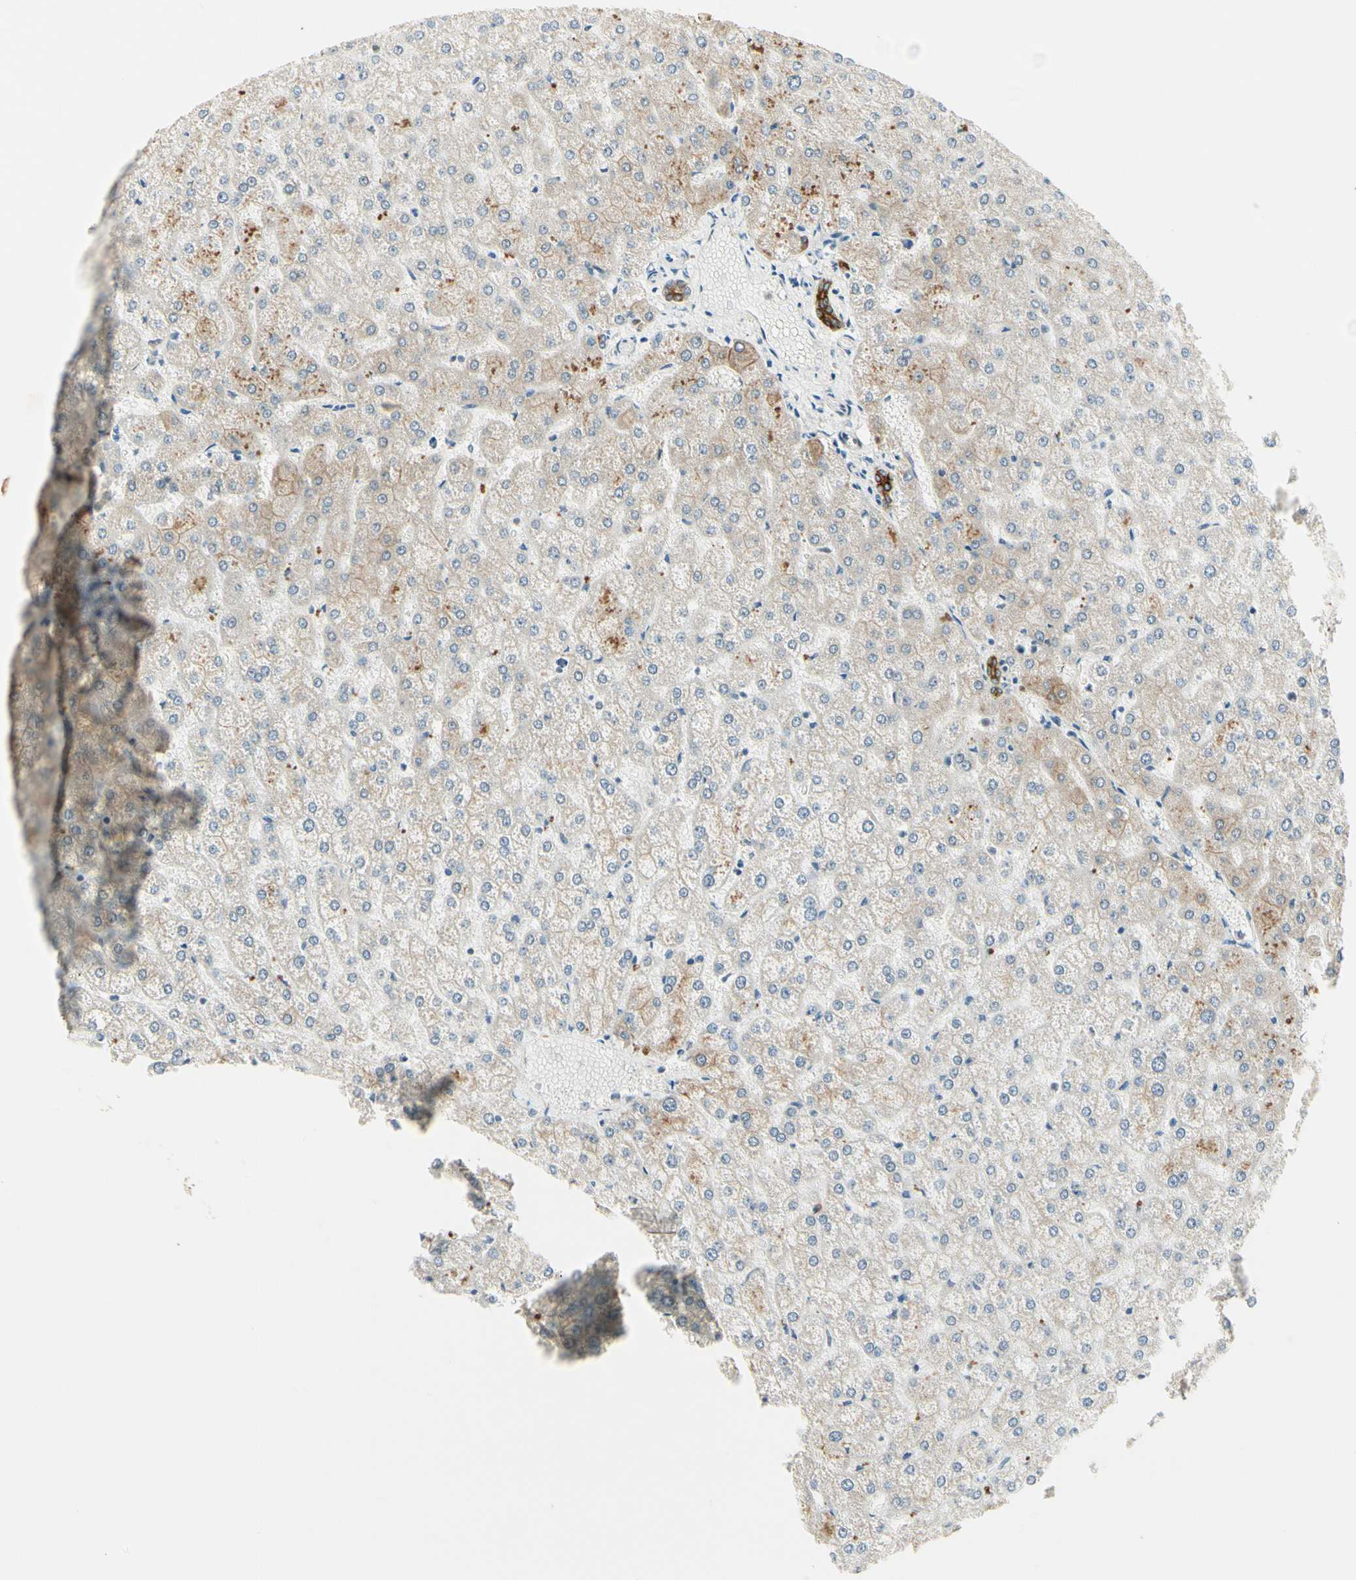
{"staining": {"intensity": "strong", "quantity": ">75%", "location": "cytoplasmic/membranous"}, "tissue": "liver", "cell_type": "Cholangiocytes", "image_type": "normal", "snomed": [{"axis": "morphology", "description": "Normal tissue, NOS"}, {"axis": "topography", "description": "Liver"}], "caption": "Protein analysis of benign liver exhibits strong cytoplasmic/membranous staining in approximately >75% of cholangiocytes. Using DAB (3,3'-diaminobenzidine) (brown) and hematoxylin (blue) stains, captured at high magnification using brightfield microscopy.", "gene": "ATXN1", "patient": {"sex": "female", "age": 32}}